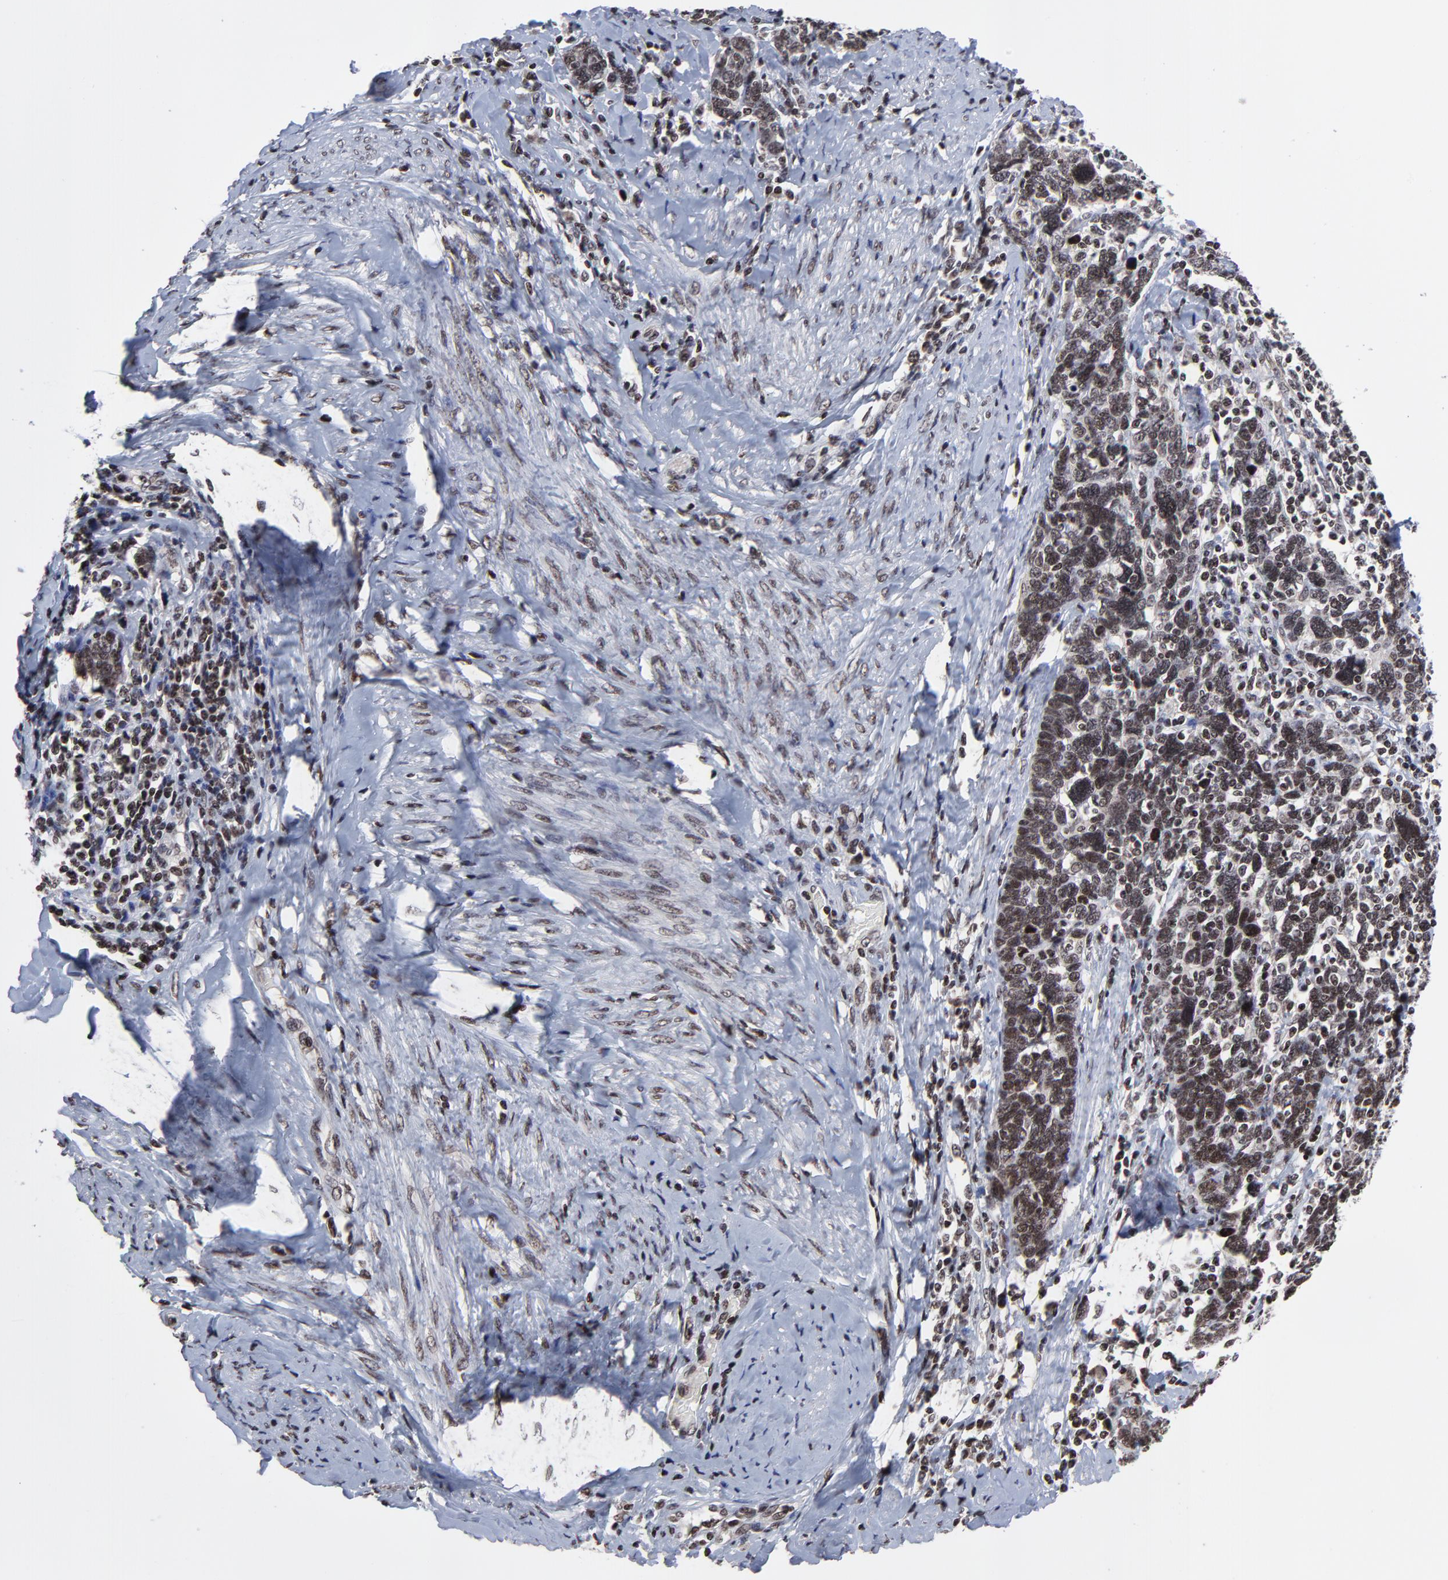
{"staining": {"intensity": "negative", "quantity": "none", "location": "none"}, "tissue": "cervical cancer", "cell_type": "Tumor cells", "image_type": "cancer", "snomed": [{"axis": "morphology", "description": "Squamous cell carcinoma, NOS"}, {"axis": "topography", "description": "Cervix"}], "caption": "The immunohistochemistry micrograph has no significant staining in tumor cells of squamous cell carcinoma (cervical) tissue.", "gene": "ZNF777", "patient": {"sex": "female", "age": 41}}